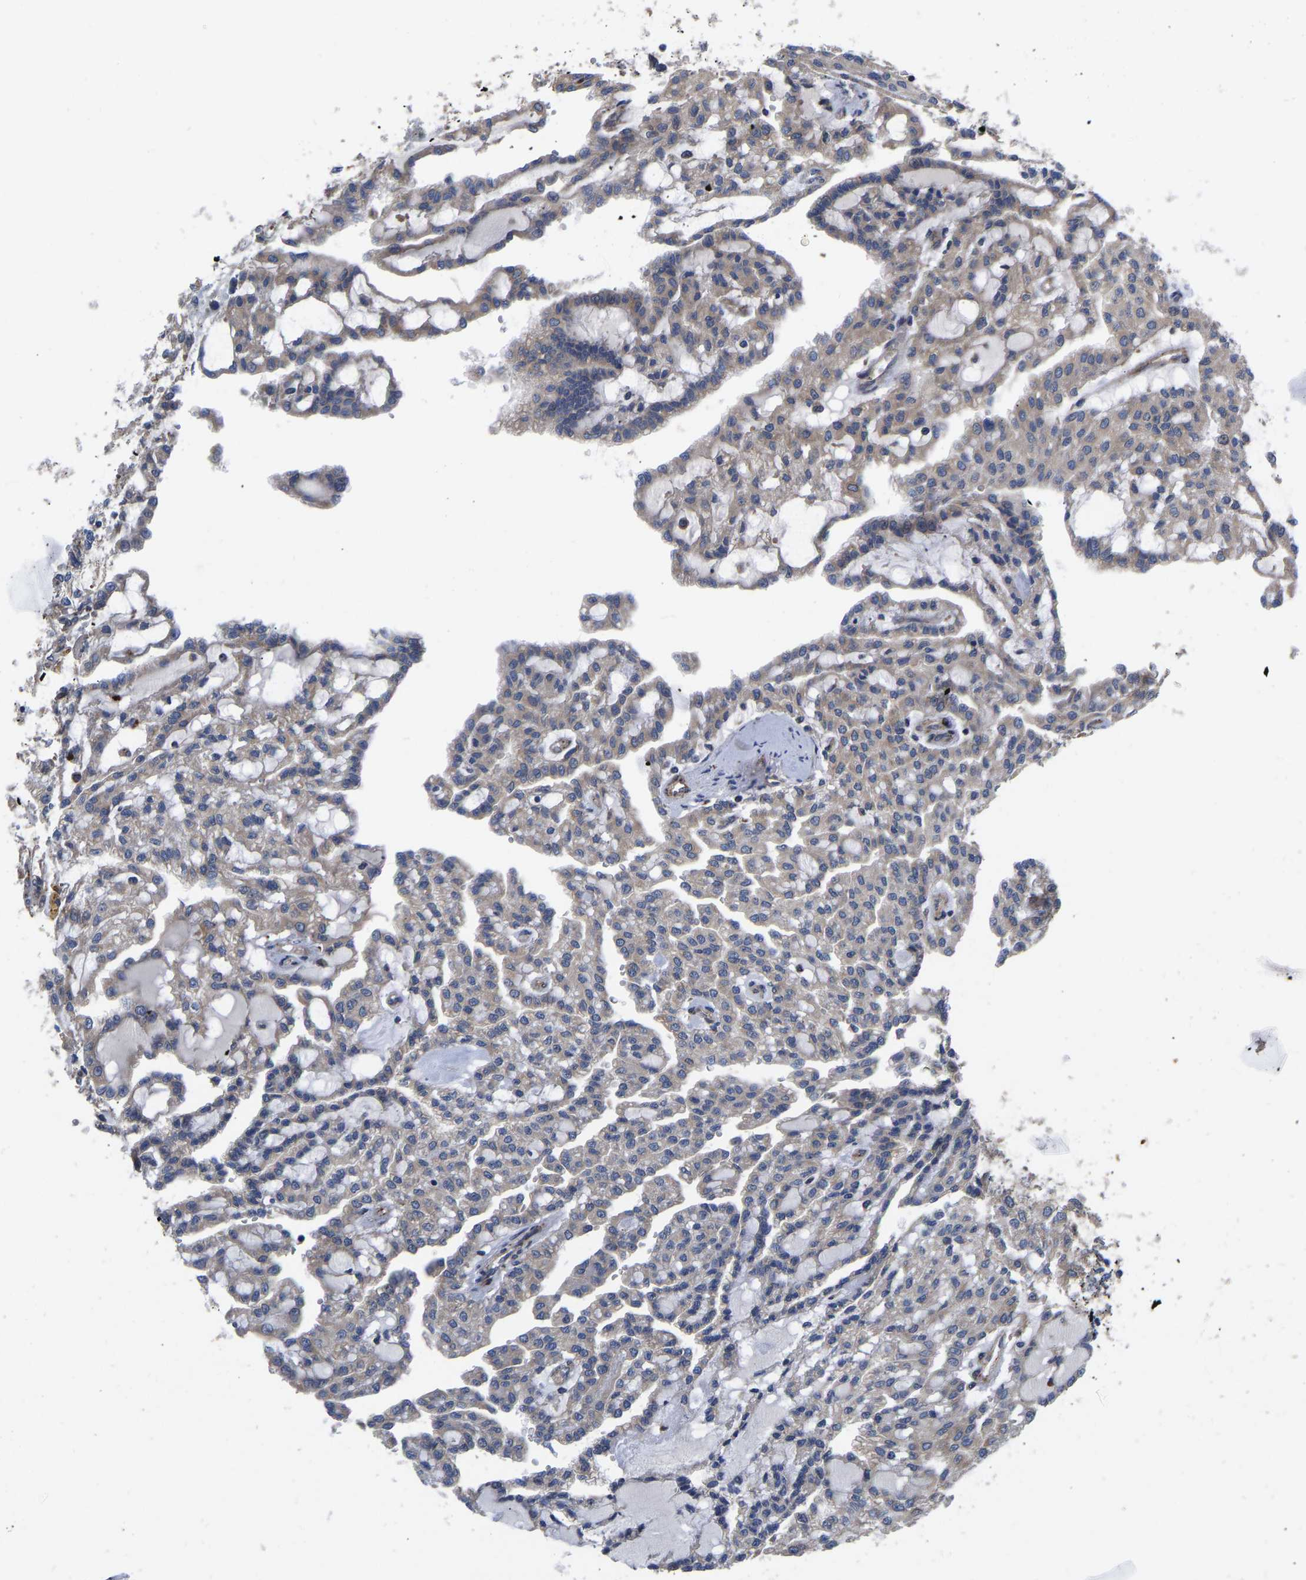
{"staining": {"intensity": "weak", "quantity": ">75%", "location": "cytoplasmic/membranous"}, "tissue": "renal cancer", "cell_type": "Tumor cells", "image_type": "cancer", "snomed": [{"axis": "morphology", "description": "Adenocarcinoma, NOS"}, {"axis": "topography", "description": "Kidney"}], "caption": "IHC (DAB) staining of adenocarcinoma (renal) demonstrates weak cytoplasmic/membranous protein positivity in approximately >75% of tumor cells.", "gene": "TMEM38B", "patient": {"sex": "male", "age": 63}}